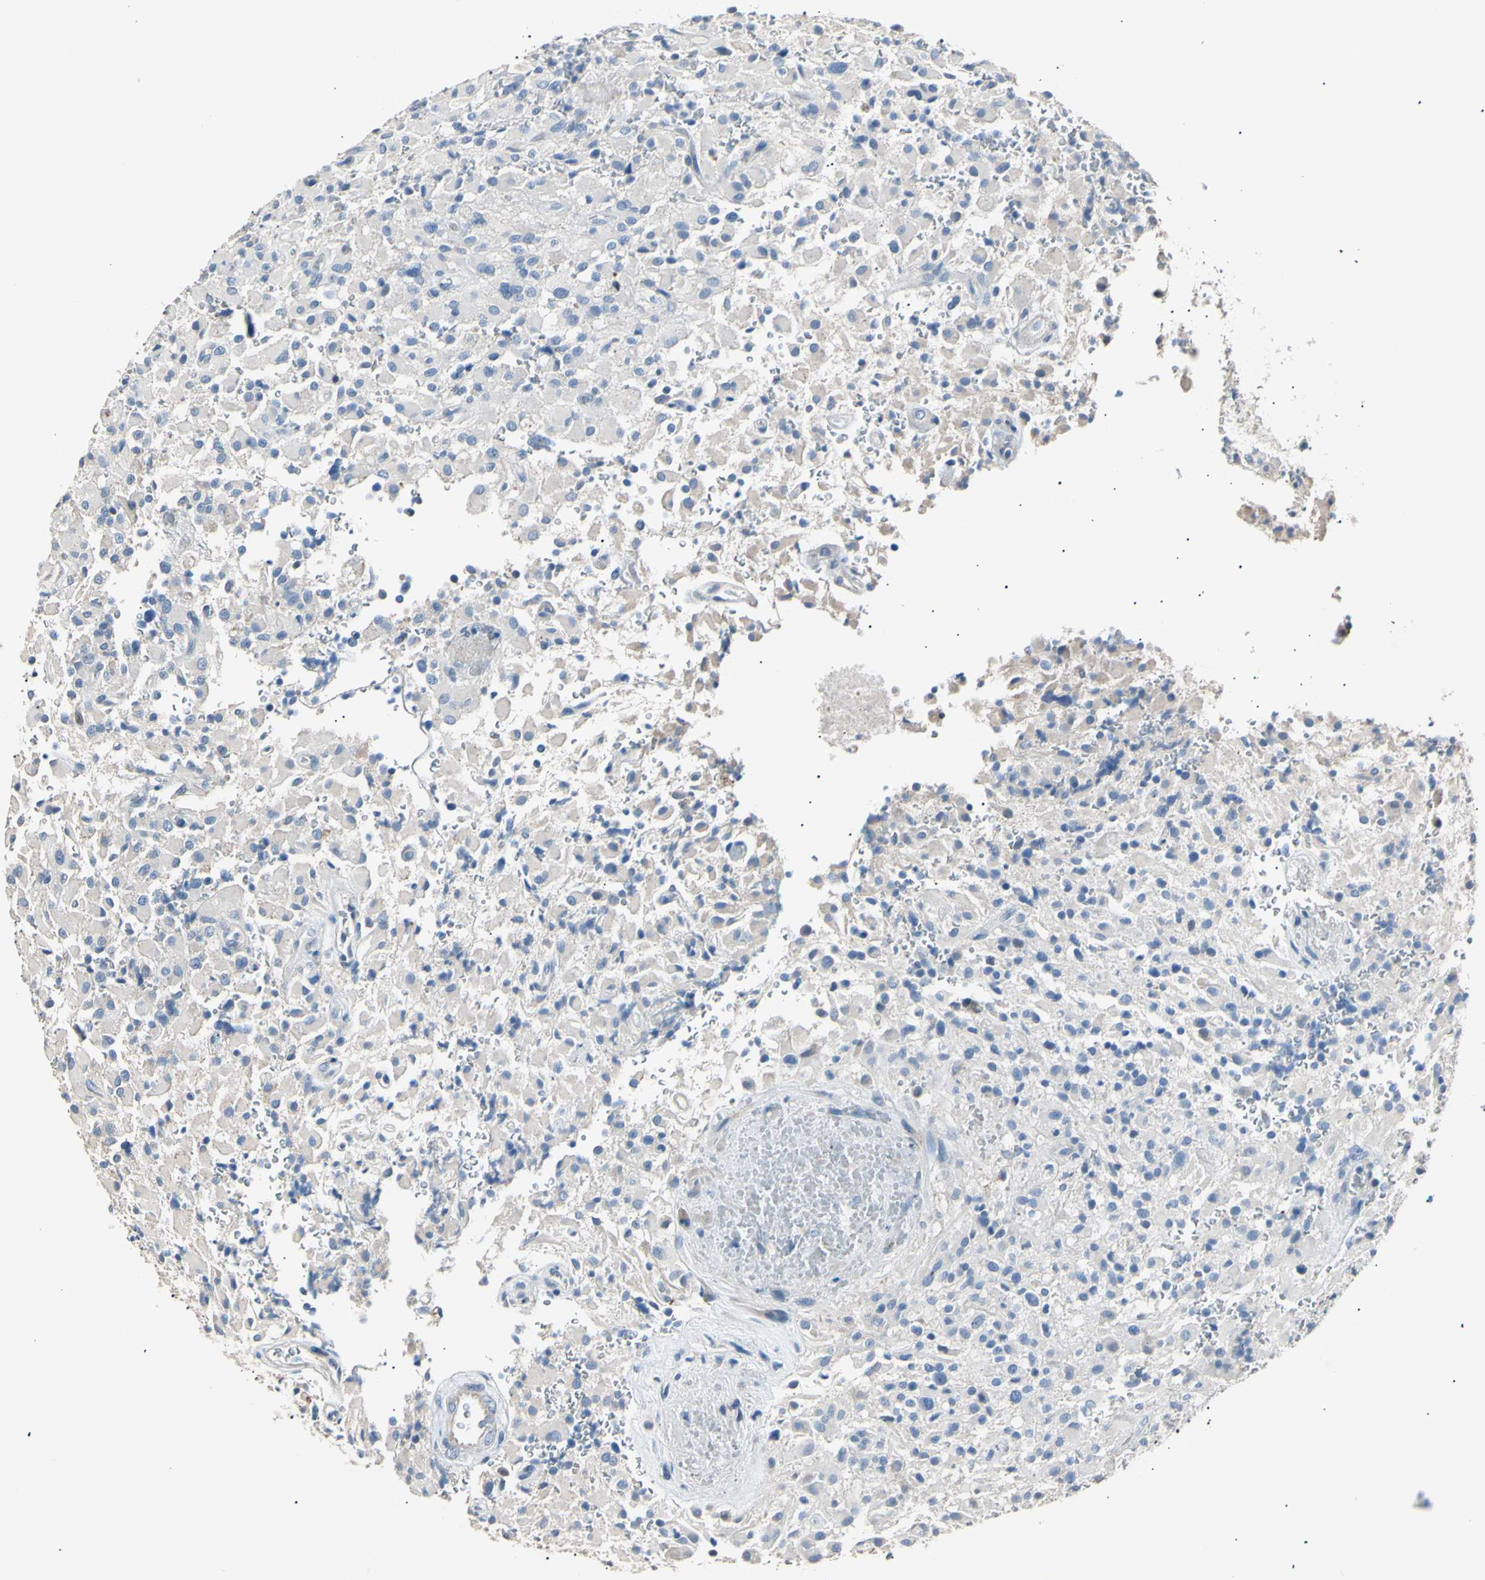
{"staining": {"intensity": "negative", "quantity": "none", "location": "none"}, "tissue": "glioma", "cell_type": "Tumor cells", "image_type": "cancer", "snomed": [{"axis": "morphology", "description": "Glioma, malignant, High grade"}, {"axis": "topography", "description": "Brain"}], "caption": "Protein analysis of glioma reveals no significant positivity in tumor cells. (Stains: DAB (3,3'-diaminobenzidine) immunohistochemistry with hematoxylin counter stain, Microscopy: brightfield microscopy at high magnification).", "gene": "LDLR", "patient": {"sex": "male", "age": 71}}